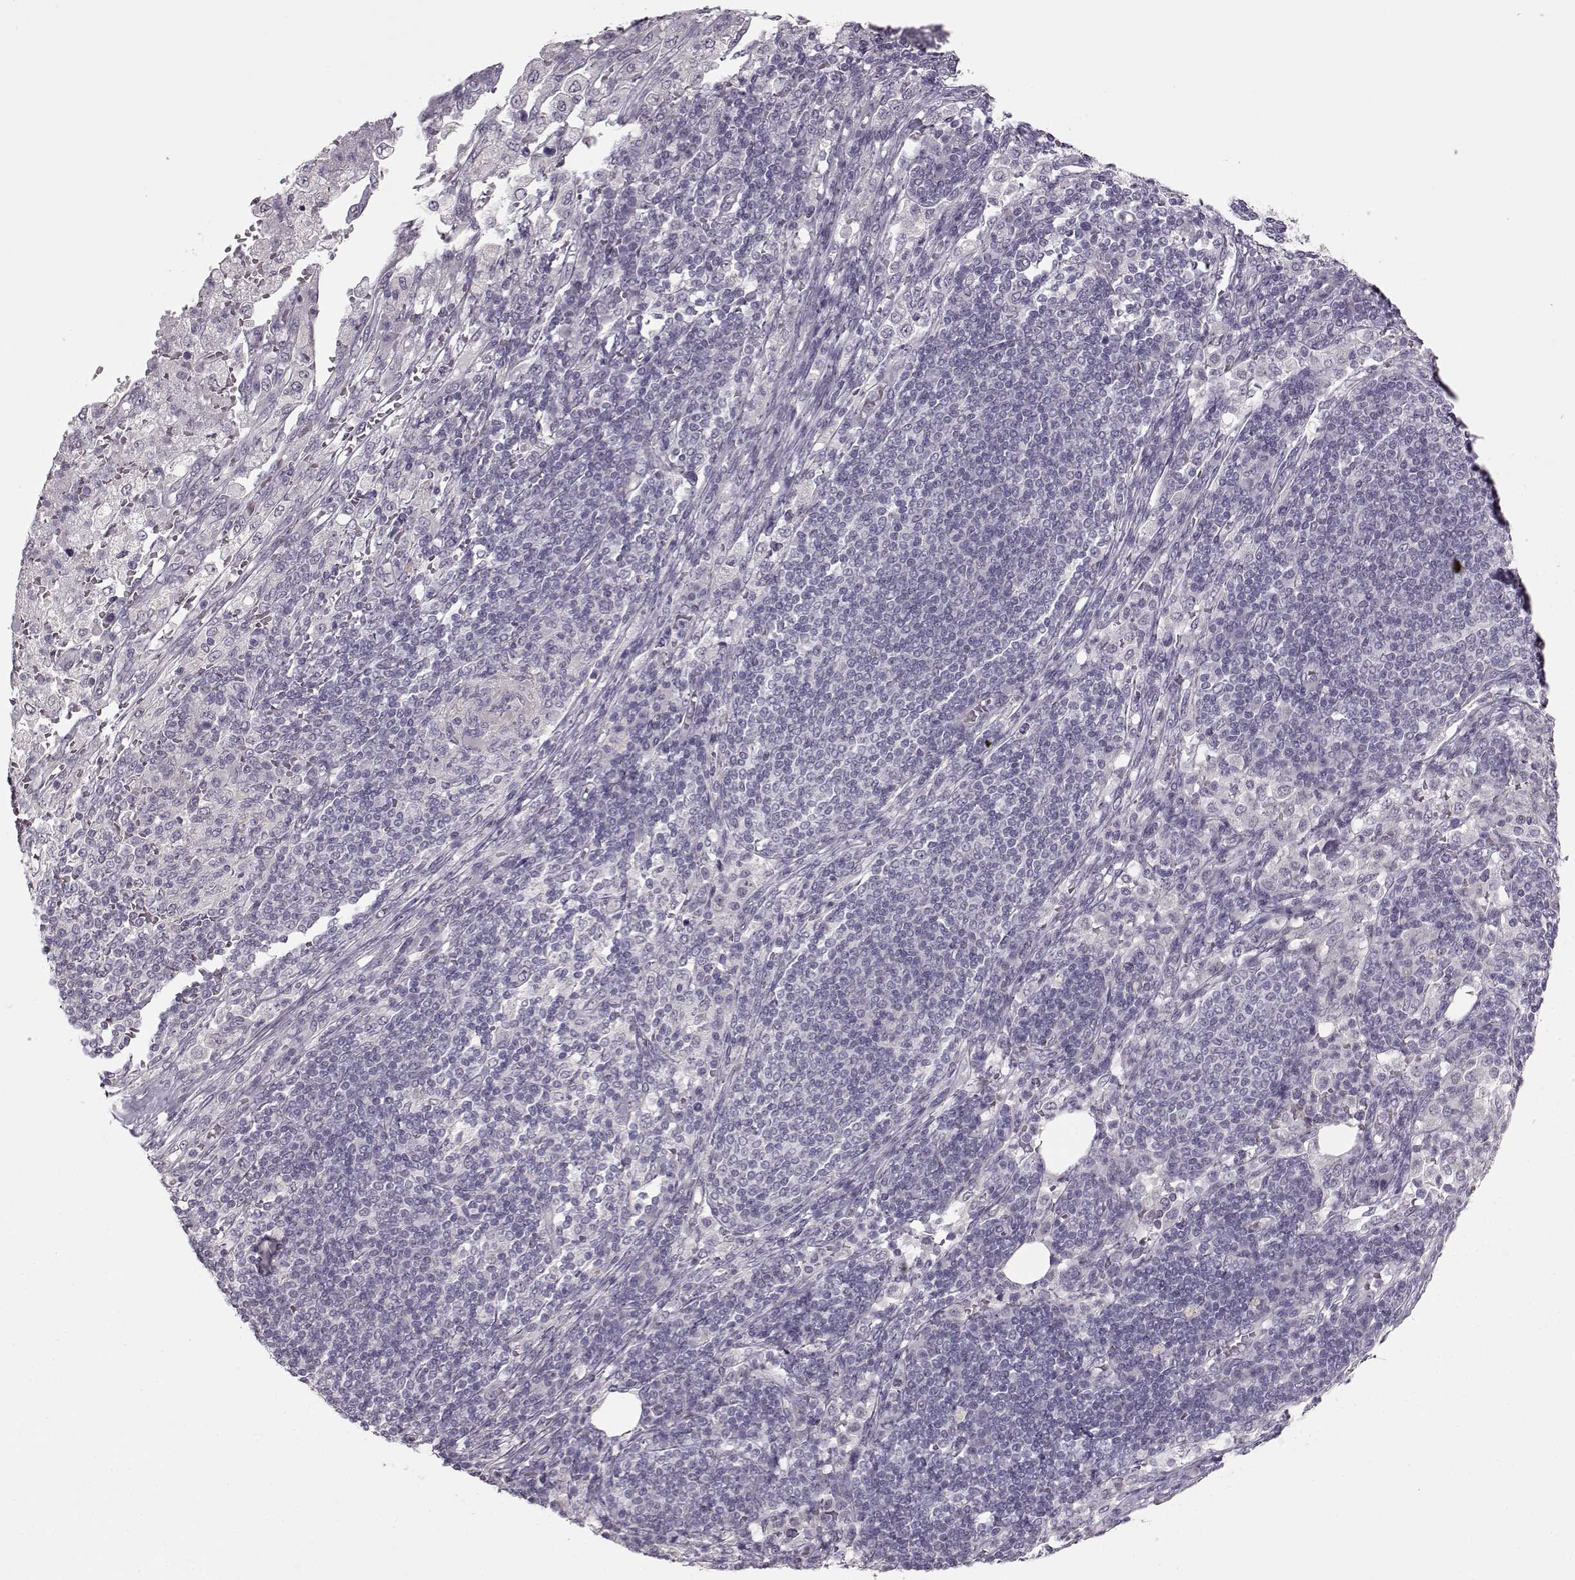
{"staining": {"intensity": "negative", "quantity": "none", "location": "none"}, "tissue": "pancreatic cancer", "cell_type": "Tumor cells", "image_type": "cancer", "snomed": [{"axis": "morphology", "description": "Adenocarcinoma, NOS"}, {"axis": "topography", "description": "Pancreas"}], "caption": "Tumor cells are negative for protein expression in human adenocarcinoma (pancreatic).", "gene": "MAP6D1", "patient": {"sex": "female", "age": 61}}